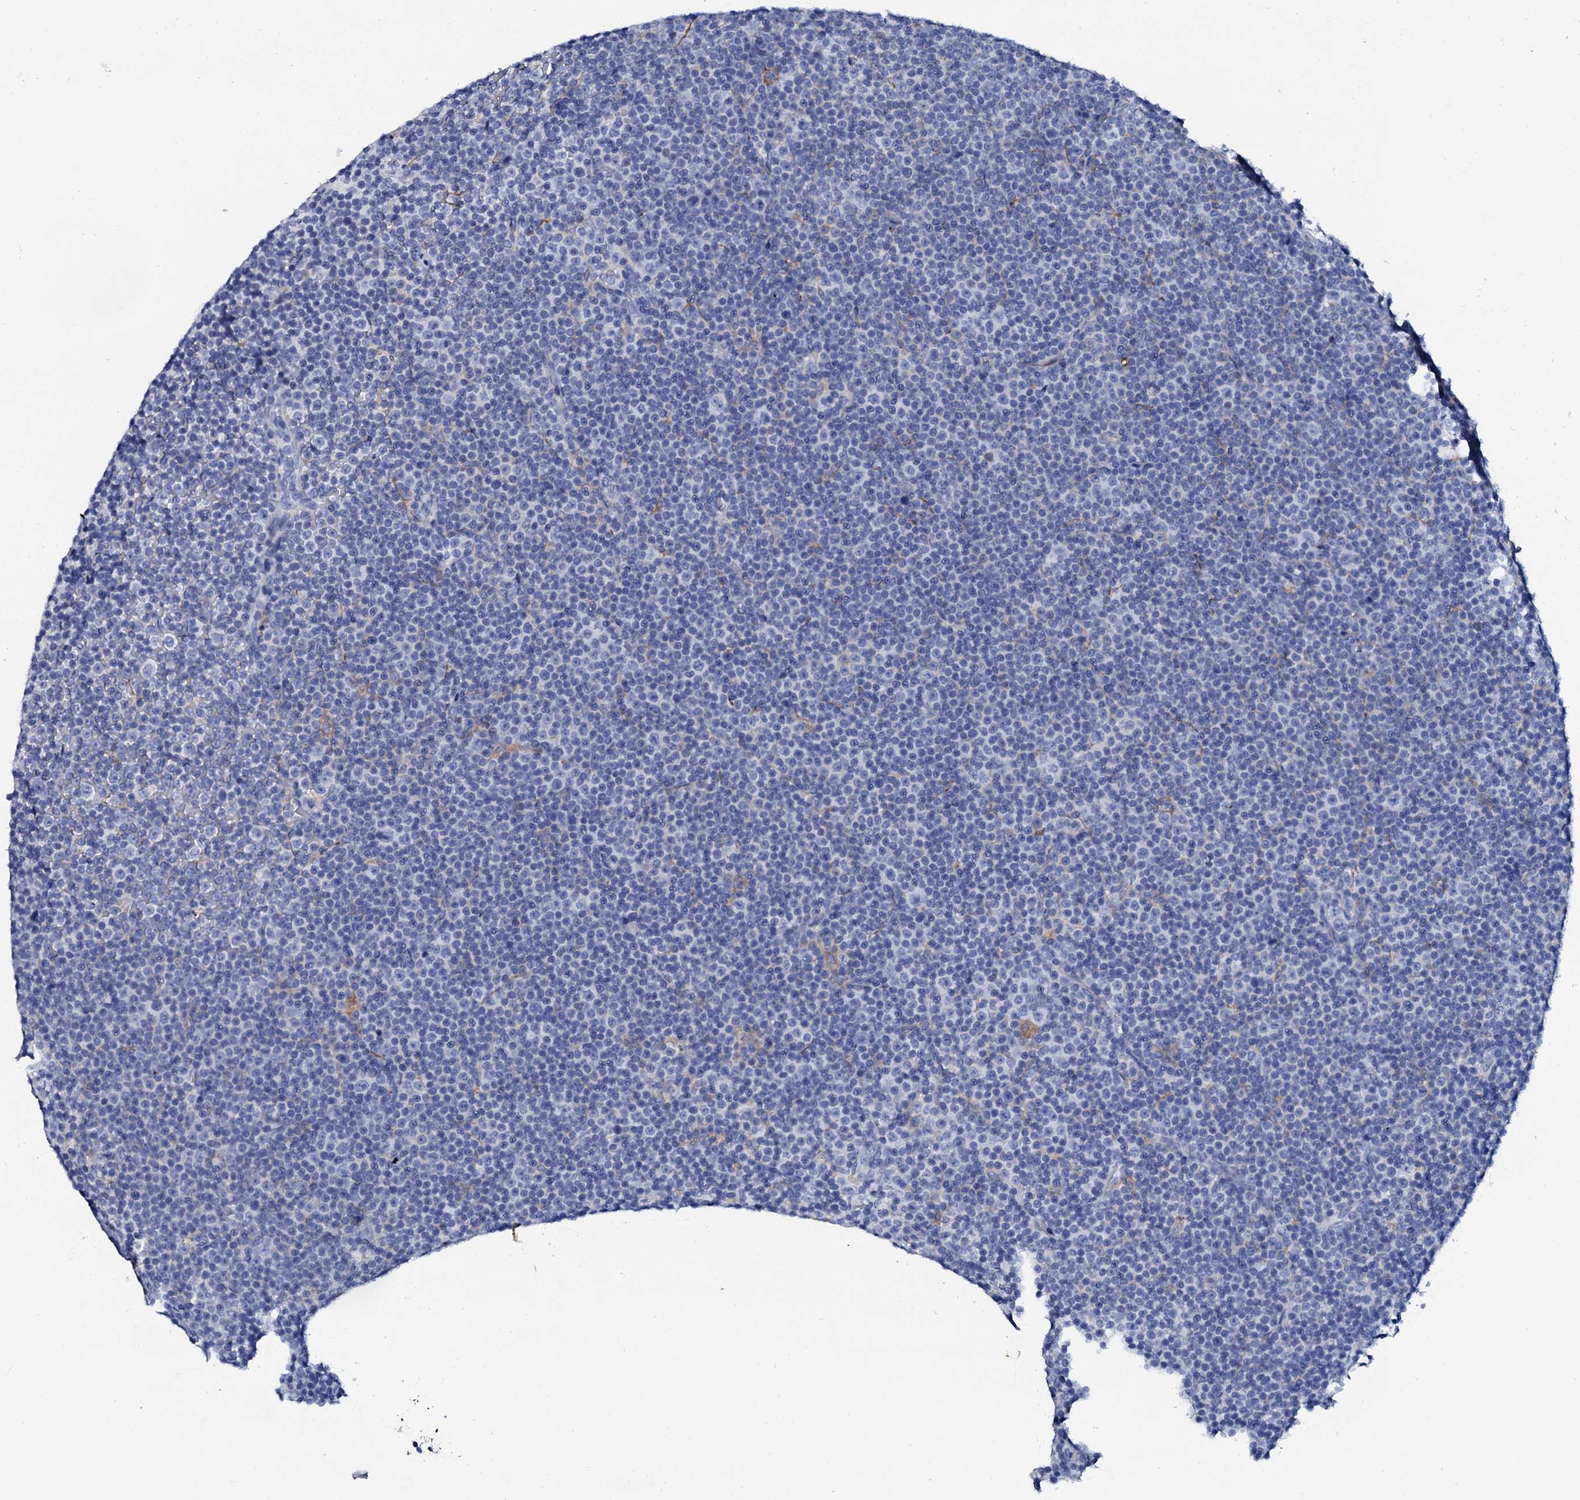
{"staining": {"intensity": "negative", "quantity": "none", "location": "none"}, "tissue": "lymphoma", "cell_type": "Tumor cells", "image_type": "cancer", "snomed": [{"axis": "morphology", "description": "Malignant lymphoma, non-Hodgkin's type, Low grade"}, {"axis": "topography", "description": "Lymph node"}], "caption": "This is a photomicrograph of immunohistochemistry (IHC) staining of malignant lymphoma, non-Hodgkin's type (low-grade), which shows no staining in tumor cells.", "gene": "GLB1L3", "patient": {"sex": "female", "age": 67}}